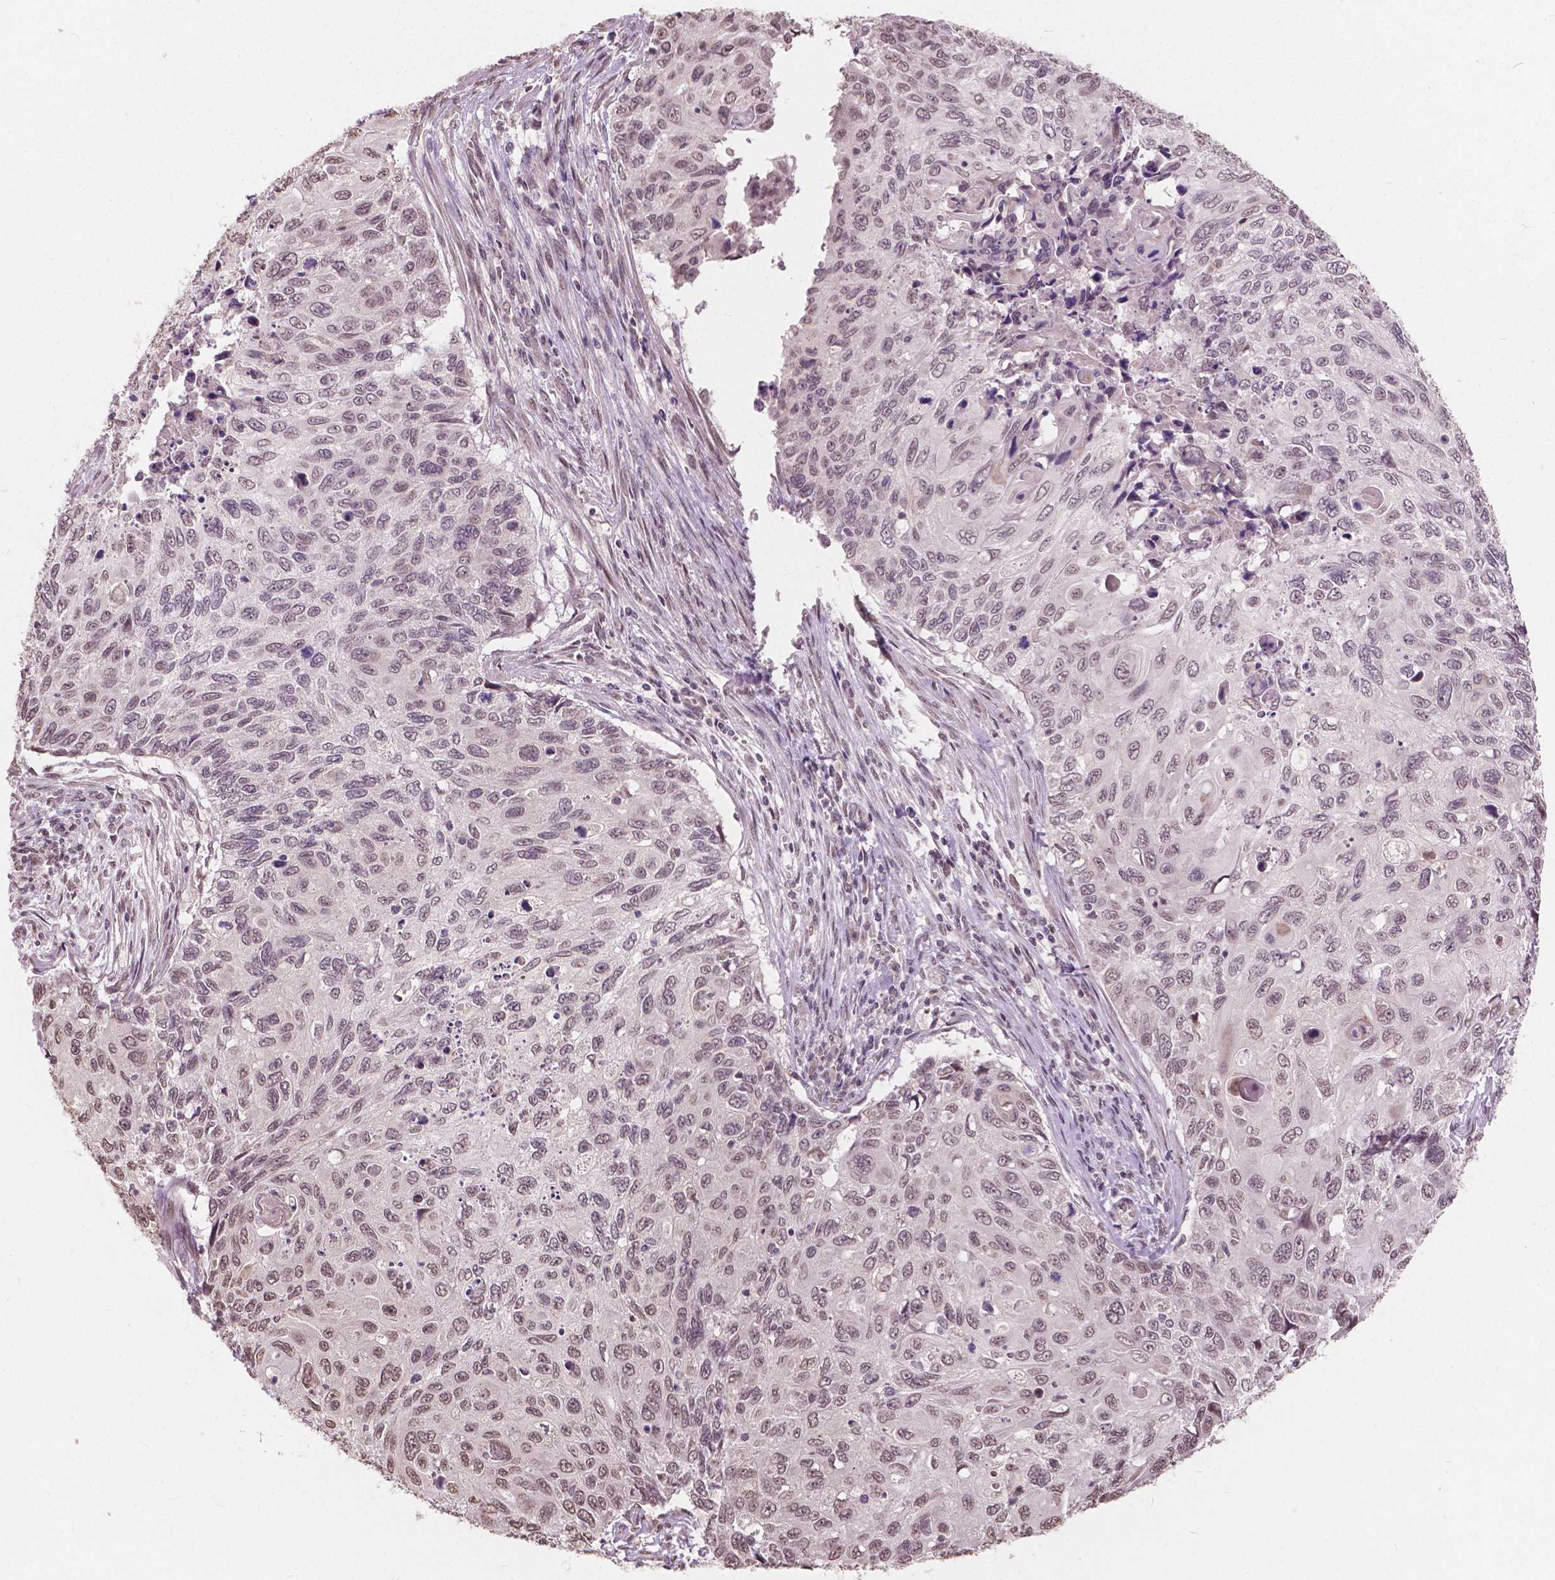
{"staining": {"intensity": "weak", "quantity": "25%-75%", "location": "nuclear"}, "tissue": "cervical cancer", "cell_type": "Tumor cells", "image_type": "cancer", "snomed": [{"axis": "morphology", "description": "Squamous cell carcinoma, NOS"}, {"axis": "topography", "description": "Cervix"}], "caption": "Human cervical squamous cell carcinoma stained with a protein marker displays weak staining in tumor cells.", "gene": "HOXA10", "patient": {"sex": "female", "age": 70}}